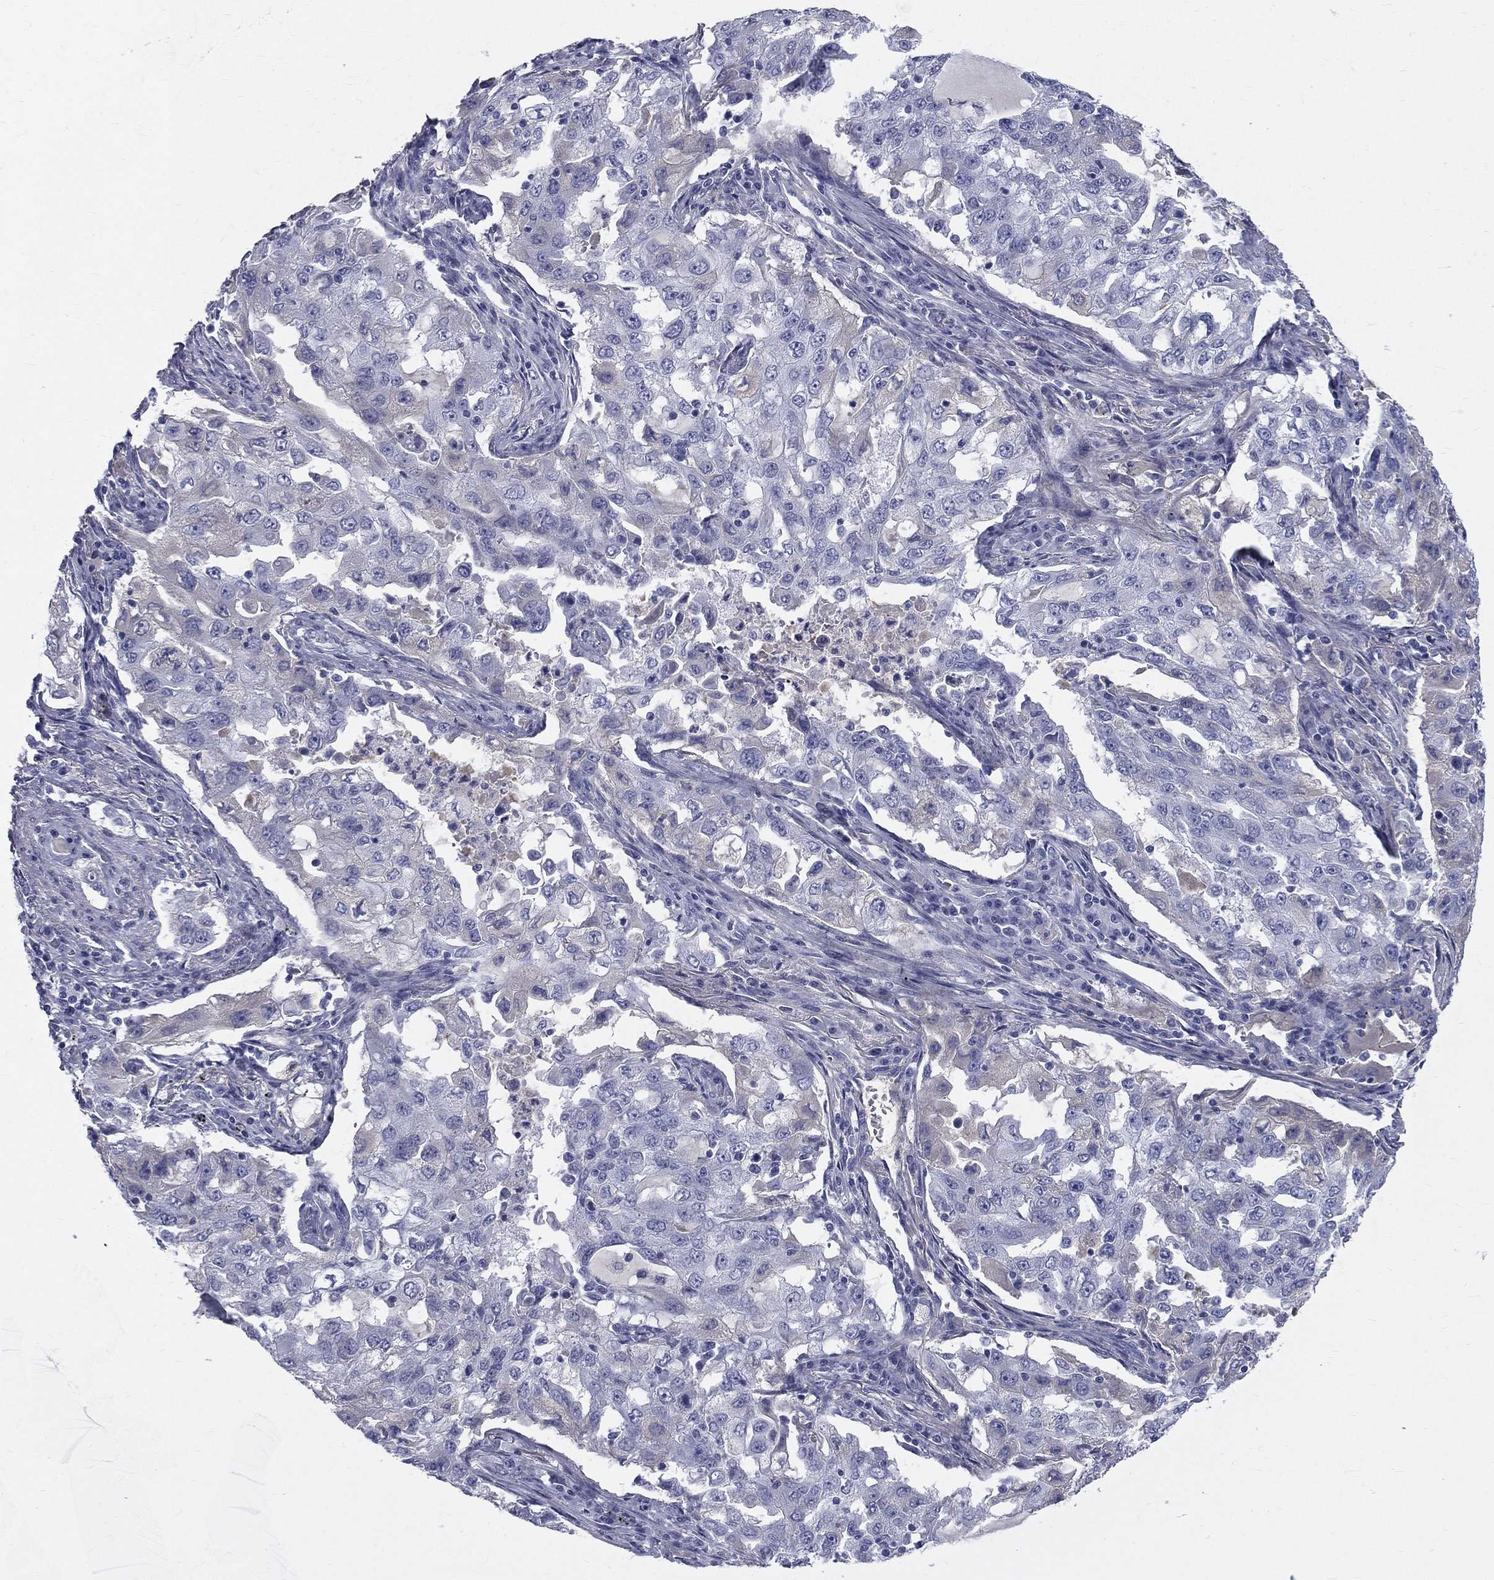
{"staining": {"intensity": "negative", "quantity": "none", "location": "none"}, "tissue": "lung cancer", "cell_type": "Tumor cells", "image_type": "cancer", "snomed": [{"axis": "morphology", "description": "Adenocarcinoma, NOS"}, {"axis": "topography", "description": "Lung"}], "caption": "Tumor cells show no significant staining in lung cancer.", "gene": "HP", "patient": {"sex": "female", "age": 61}}